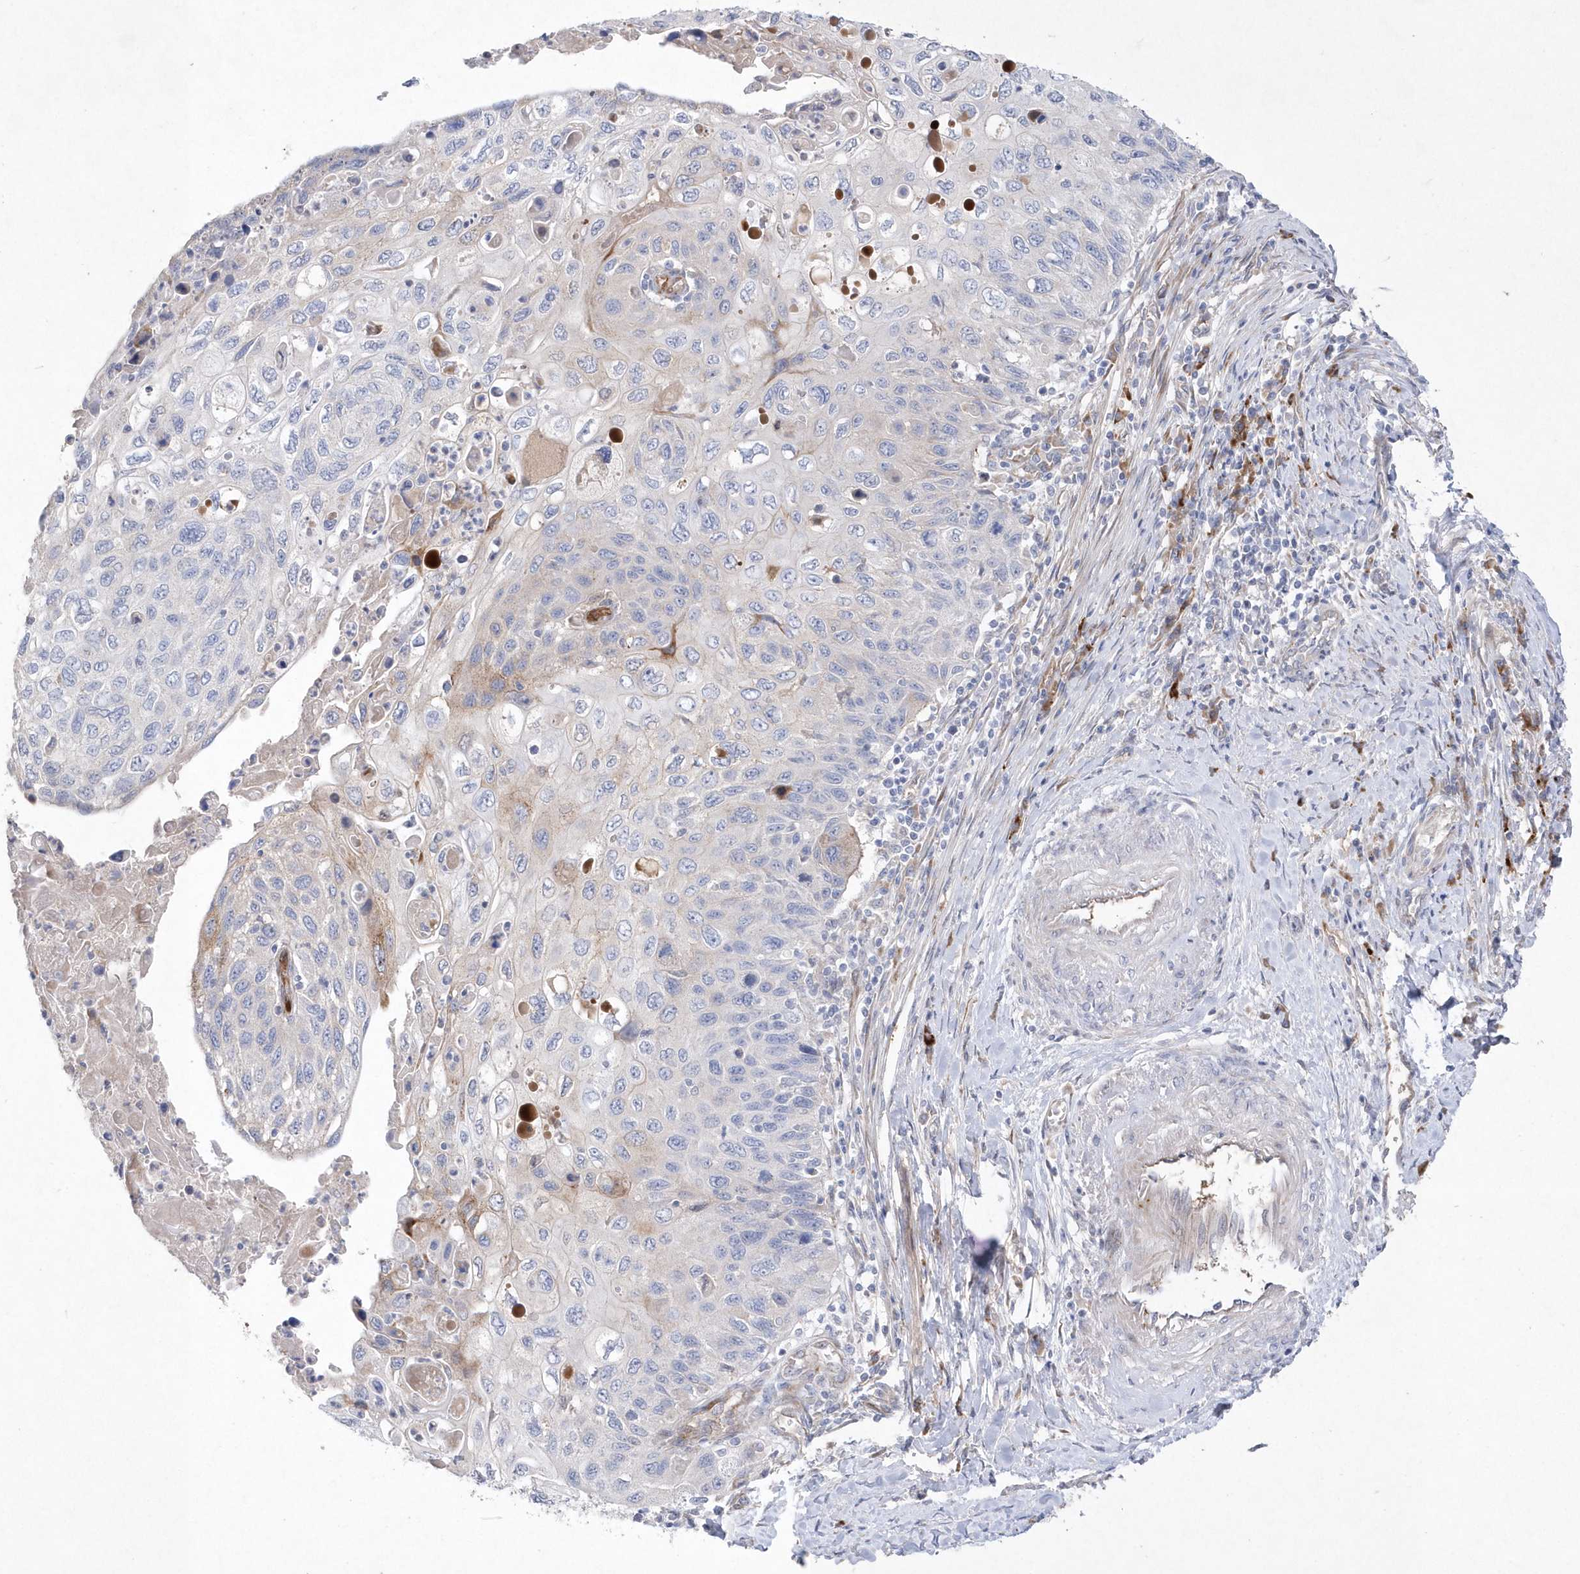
{"staining": {"intensity": "negative", "quantity": "none", "location": "none"}, "tissue": "cervical cancer", "cell_type": "Tumor cells", "image_type": "cancer", "snomed": [{"axis": "morphology", "description": "Squamous cell carcinoma, NOS"}, {"axis": "topography", "description": "Cervix"}], "caption": "Tumor cells are negative for brown protein staining in cervical cancer (squamous cell carcinoma).", "gene": "TMEM132B", "patient": {"sex": "female", "age": 70}}